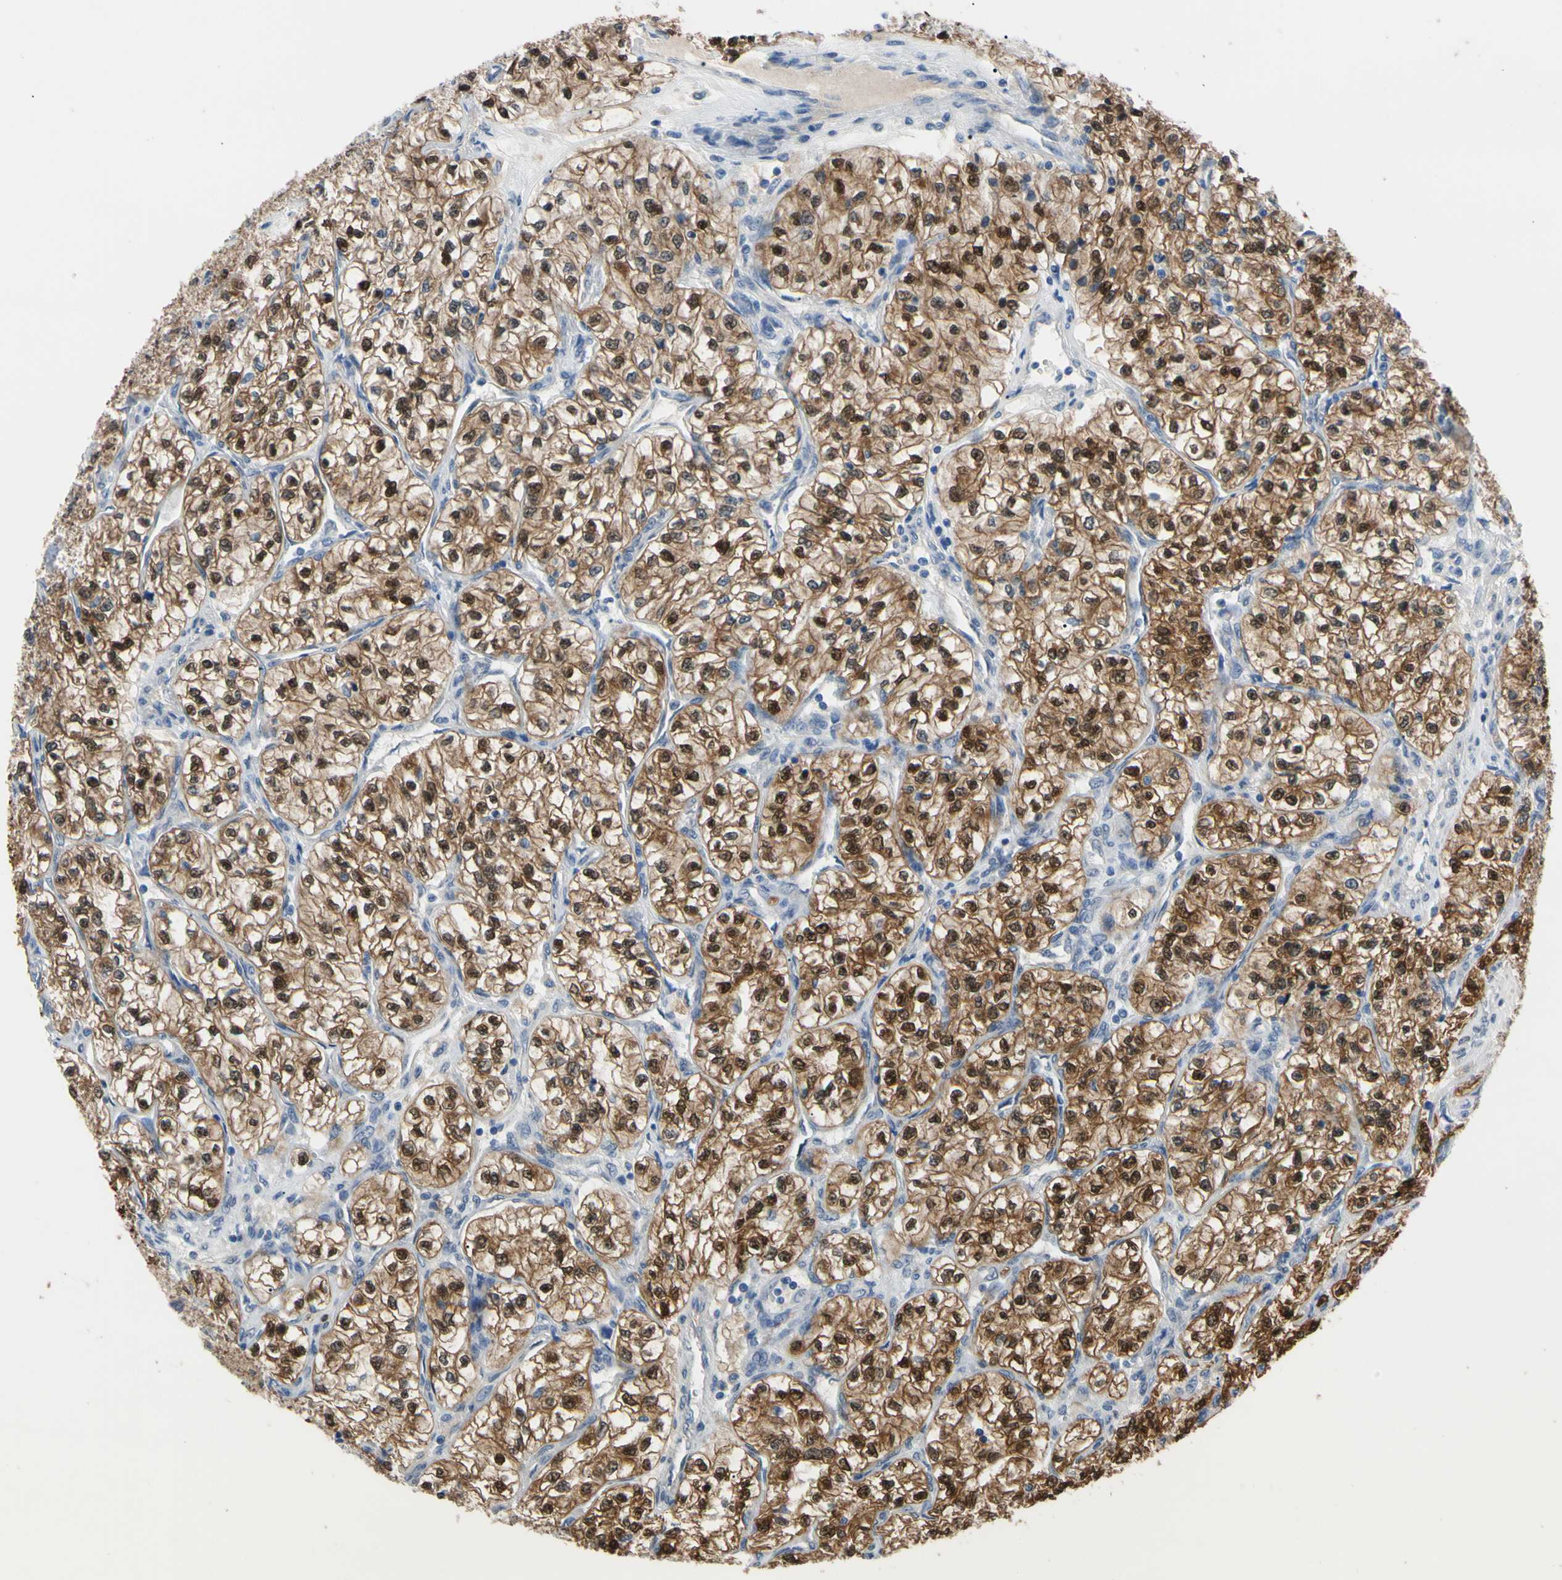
{"staining": {"intensity": "strong", "quantity": ">75%", "location": "cytoplasmic/membranous,nuclear"}, "tissue": "renal cancer", "cell_type": "Tumor cells", "image_type": "cancer", "snomed": [{"axis": "morphology", "description": "Adenocarcinoma, NOS"}, {"axis": "topography", "description": "Kidney"}], "caption": "Immunohistochemical staining of human renal cancer (adenocarcinoma) shows high levels of strong cytoplasmic/membranous and nuclear protein positivity in approximately >75% of tumor cells.", "gene": "NOL3", "patient": {"sex": "female", "age": 57}}